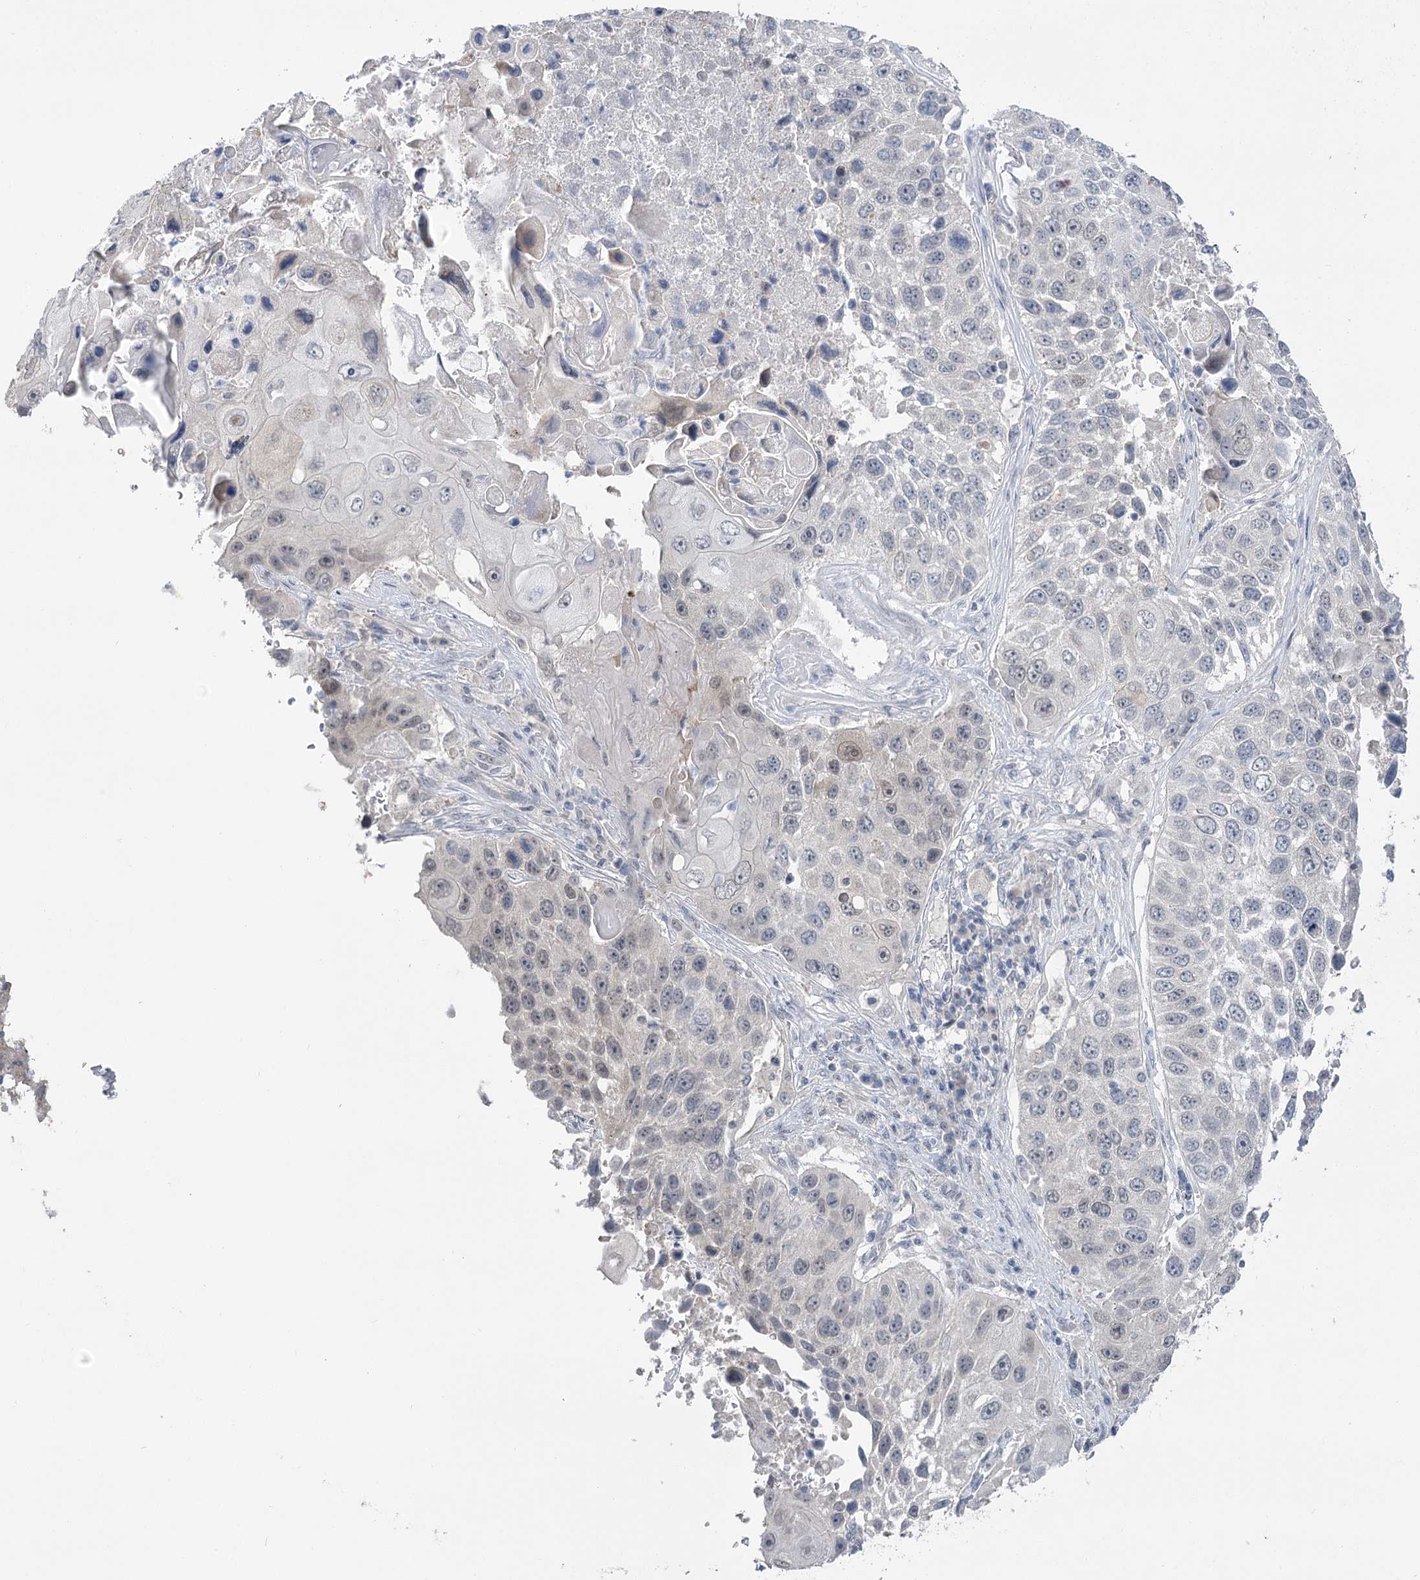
{"staining": {"intensity": "negative", "quantity": "none", "location": "none"}, "tissue": "lung cancer", "cell_type": "Tumor cells", "image_type": "cancer", "snomed": [{"axis": "morphology", "description": "Squamous cell carcinoma, NOS"}, {"axis": "topography", "description": "Lung"}], "caption": "DAB immunohistochemical staining of human squamous cell carcinoma (lung) reveals no significant positivity in tumor cells.", "gene": "PHYHIPL", "patient": {"sex": "male", "age": 61}}